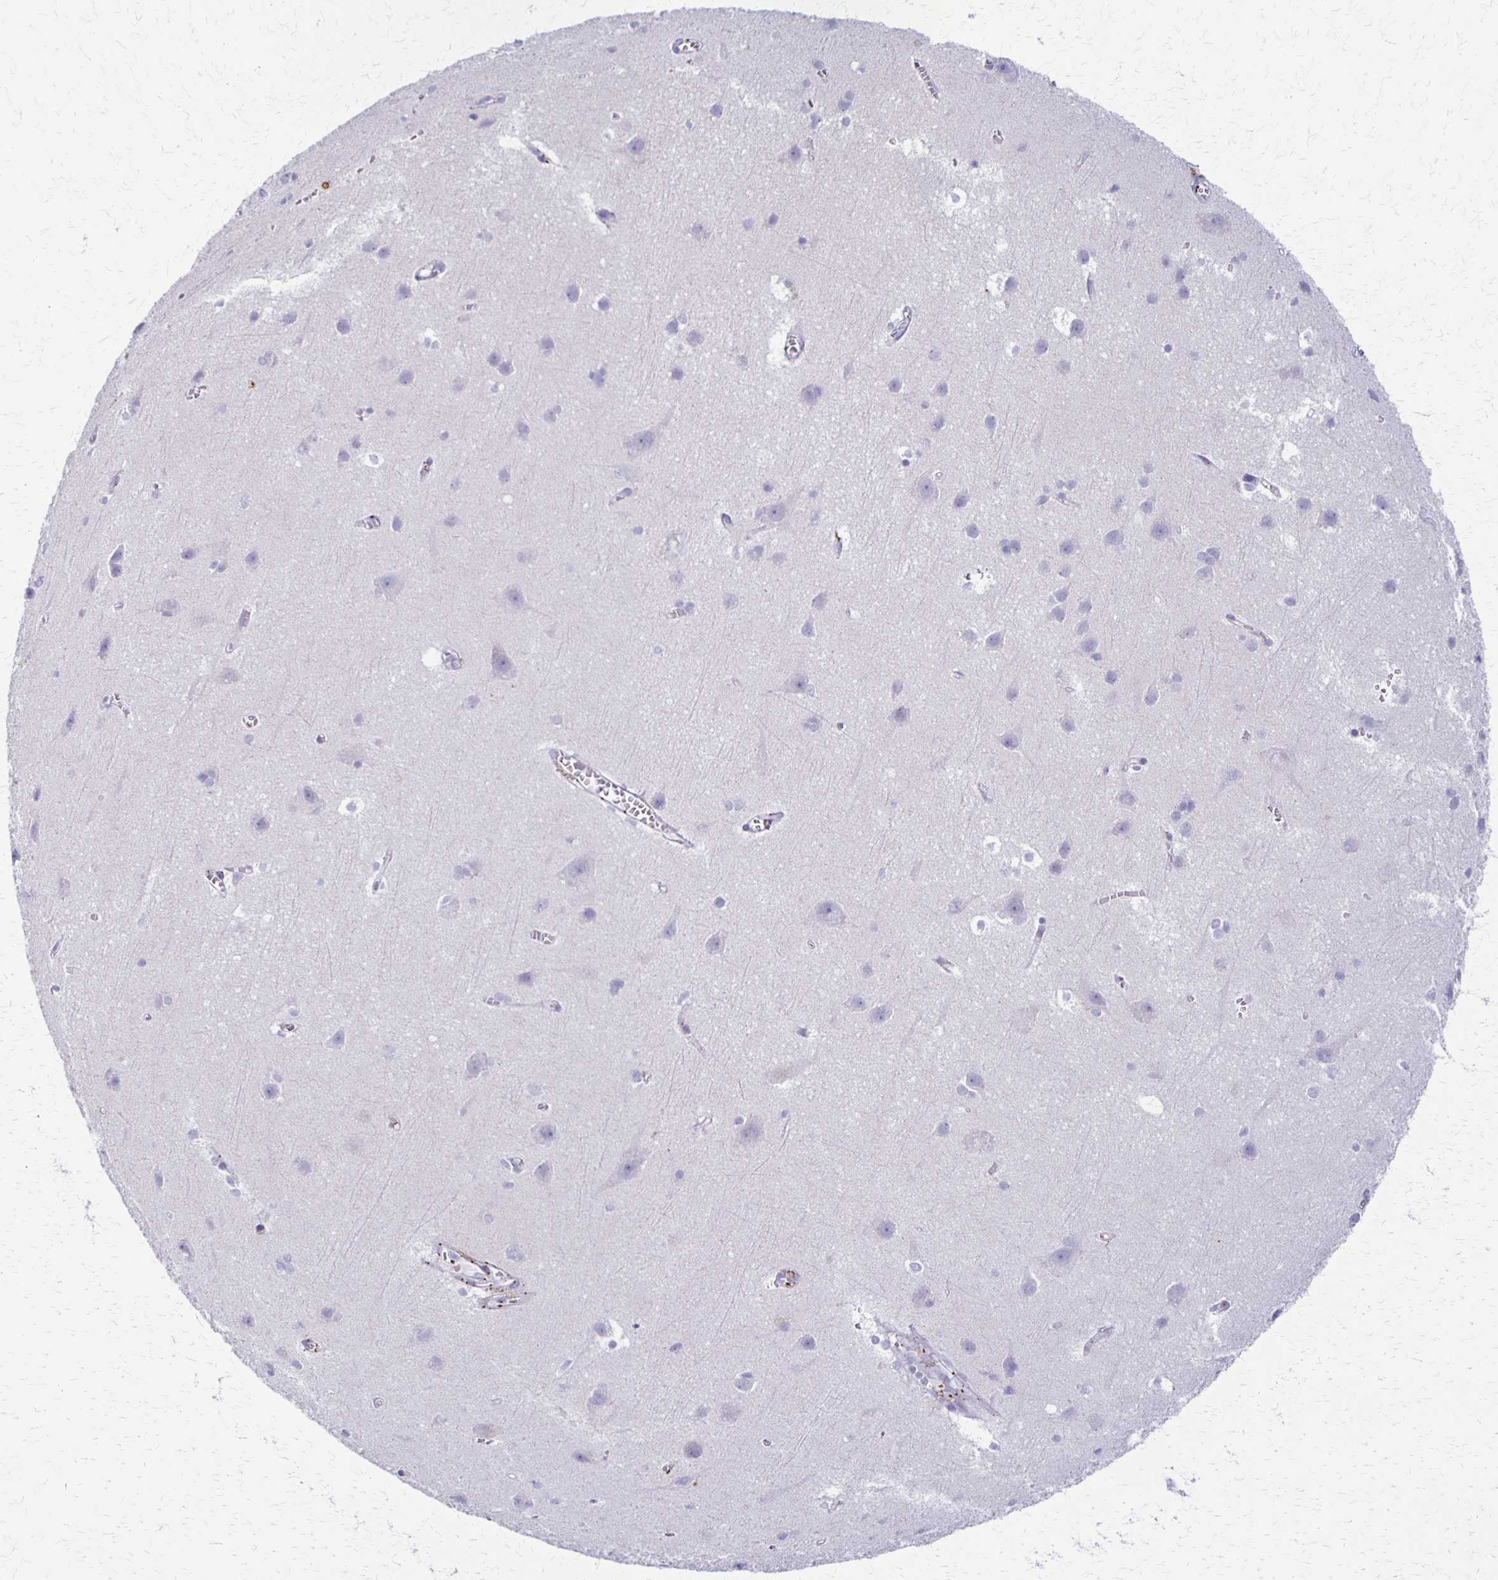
{"staining": {"intensity": "negative", "quantity": "none", "location": "none"}, "tissue": "cerebral cortex", "cell_type": "Endothelial cells", "image_type": "normal", "snomed": [{"axis": "morphology", "description": "Normal tissue, NOS"}, {"axis": "topography", "description": "Cerebral cortex"}], "caption": "Immunohistochemistry photomicrograph of unremarkable cerebral cortex: human cerebral cortex stained with DAB demonstrates no significant protein positivity in endothelial cells.", "gene": "RHOC", "patient": {"sex": "male", "age": 37}}